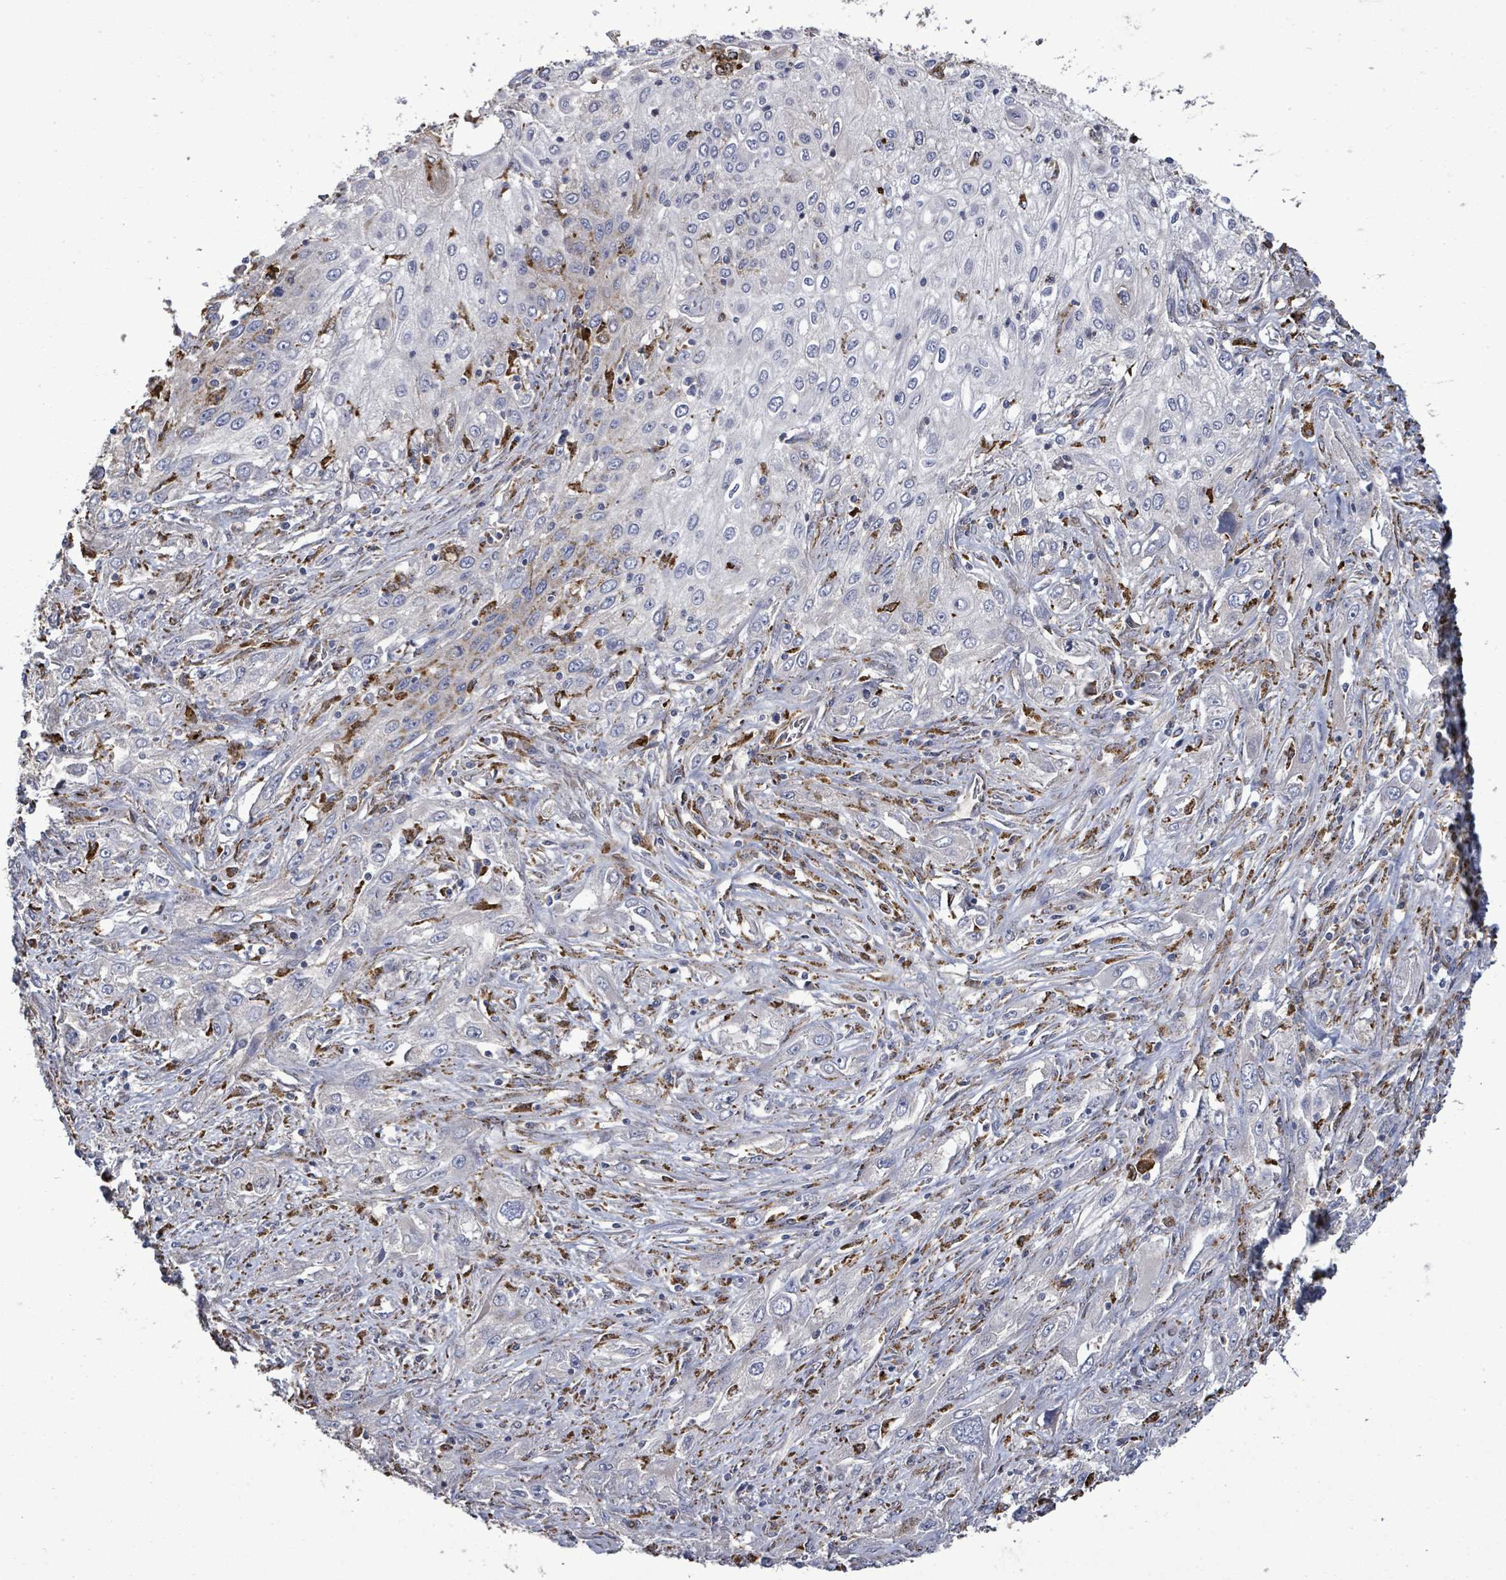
{"staining": {"intensity": "negative", "quantity": "none", "location": "none"}, "tissue": "lung cancer", "cell_type": "Tumor cells", "image_type": "cancer", "snomed": [{"axis": "morphology", "description": "Squamous cell carcinoma, NOS"}, {"axis": "topography", "description": "Lung"}], "caption": "This is a photomicrograph of immunohistochemistry (IHC) staining of lung cancer, which shows no staining in tumor cells.", "gene": "MTMR12", "patient": {"sex": "female", "age": 69}}